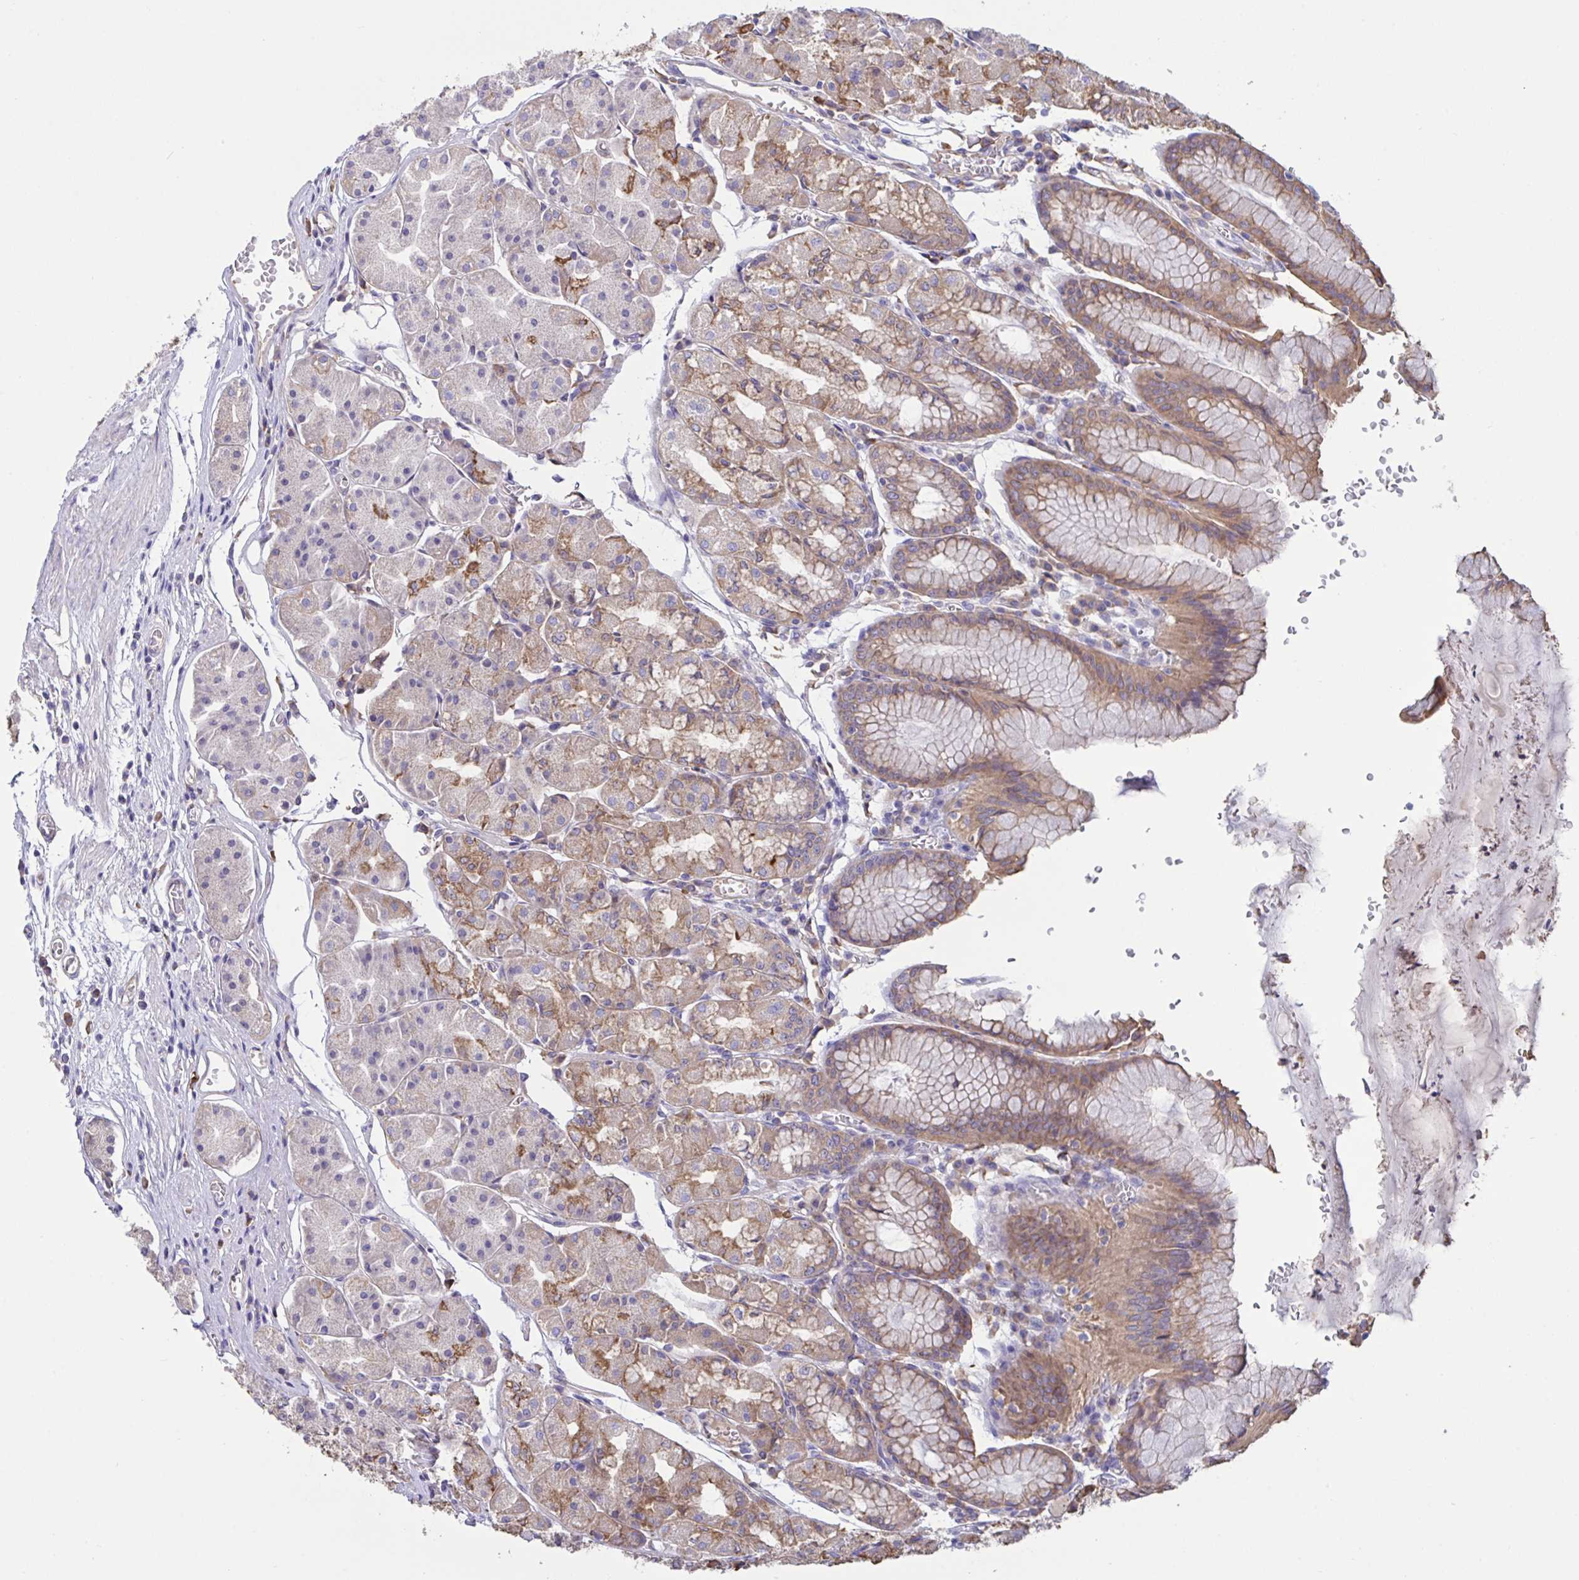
{"staining": {"intensity": "moderate", "quantity": ">75%", "location": "cytoplasmic/membranous"}, "tissue": "stomach", "cell_type": "Glandular cells", "image_type": "normal", "snomed": [{"axis": "morphology", "description": "Normal tissue, NOS"}, {"axis": "topography", "description": "Stomach"}], "caption": "Immunohistochemistry (IHC) histopathology image of benign stomach stained for a protein (brown), which demonstrates medium levels of moderate cytoplasmic/membranous staining in approximately >75% of glandular cells.", "gene": "SLC66A1", "patient": {"sex": "male", "age": 55}}